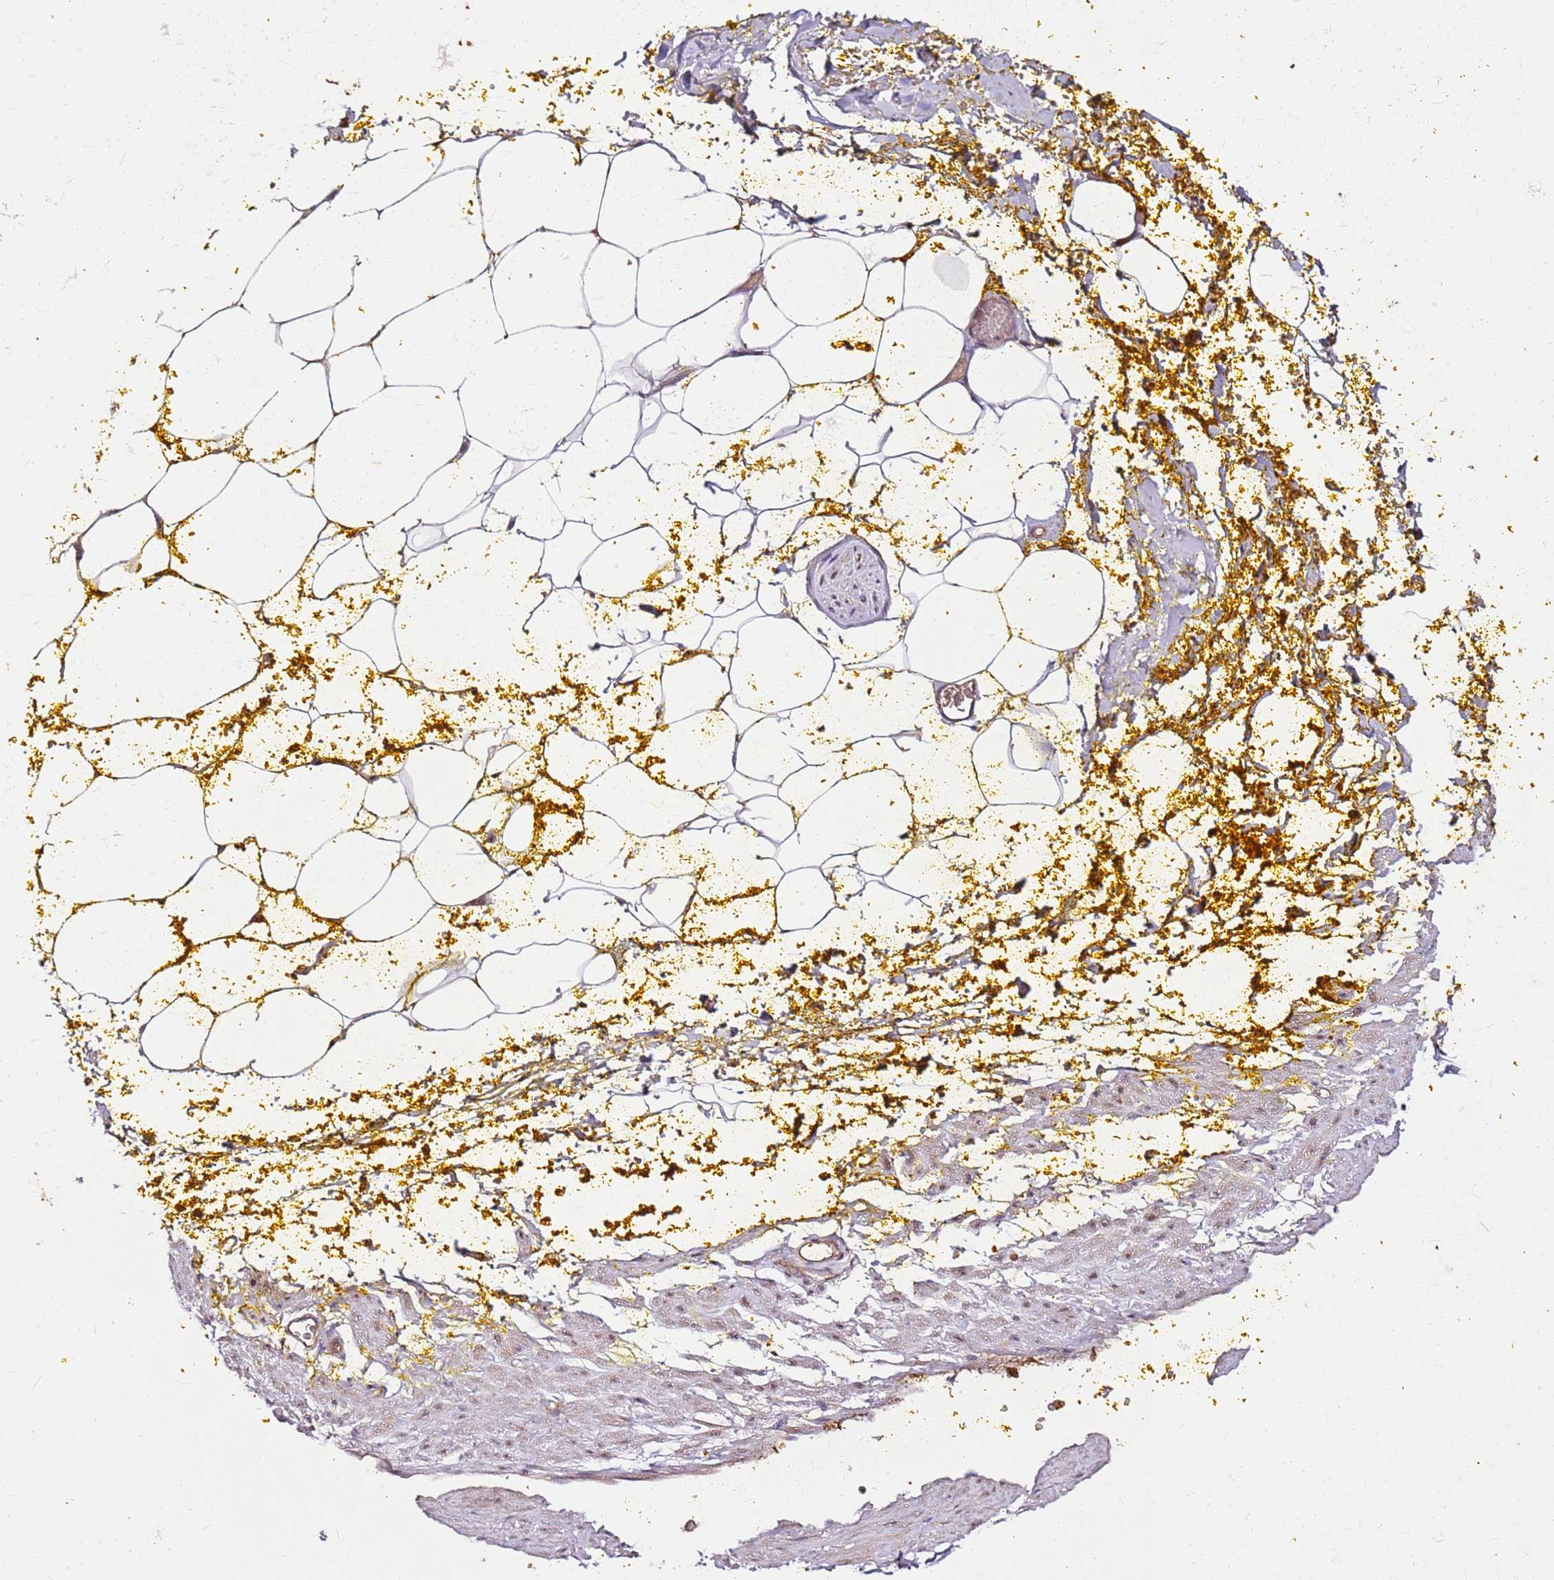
{"staining": {"intensity": "weak", "quantity": "<25%", "location": "cytoplasmic/membranous"}, "tissue": "adipose tissue", "cell_type": "Adipocytes", "image_type": "normal", "snomed": [{"axis": "morphology", "description": "Normal tissue, NOS"}, {"axis": "morphology", "description": "Adenocarcinoma, Low grade"}, {"axis": "topography", "description": "Prostate"}, {"axis": "topography", "description": "Peripheral nerve tissue"}], "caption": "Human adipose tissue stained for a protein using immunohistochemistry demonstrates no staining in adipocytes.", "gene": "KRTAP21", "patient": {"sex": "male", "age": 63}}